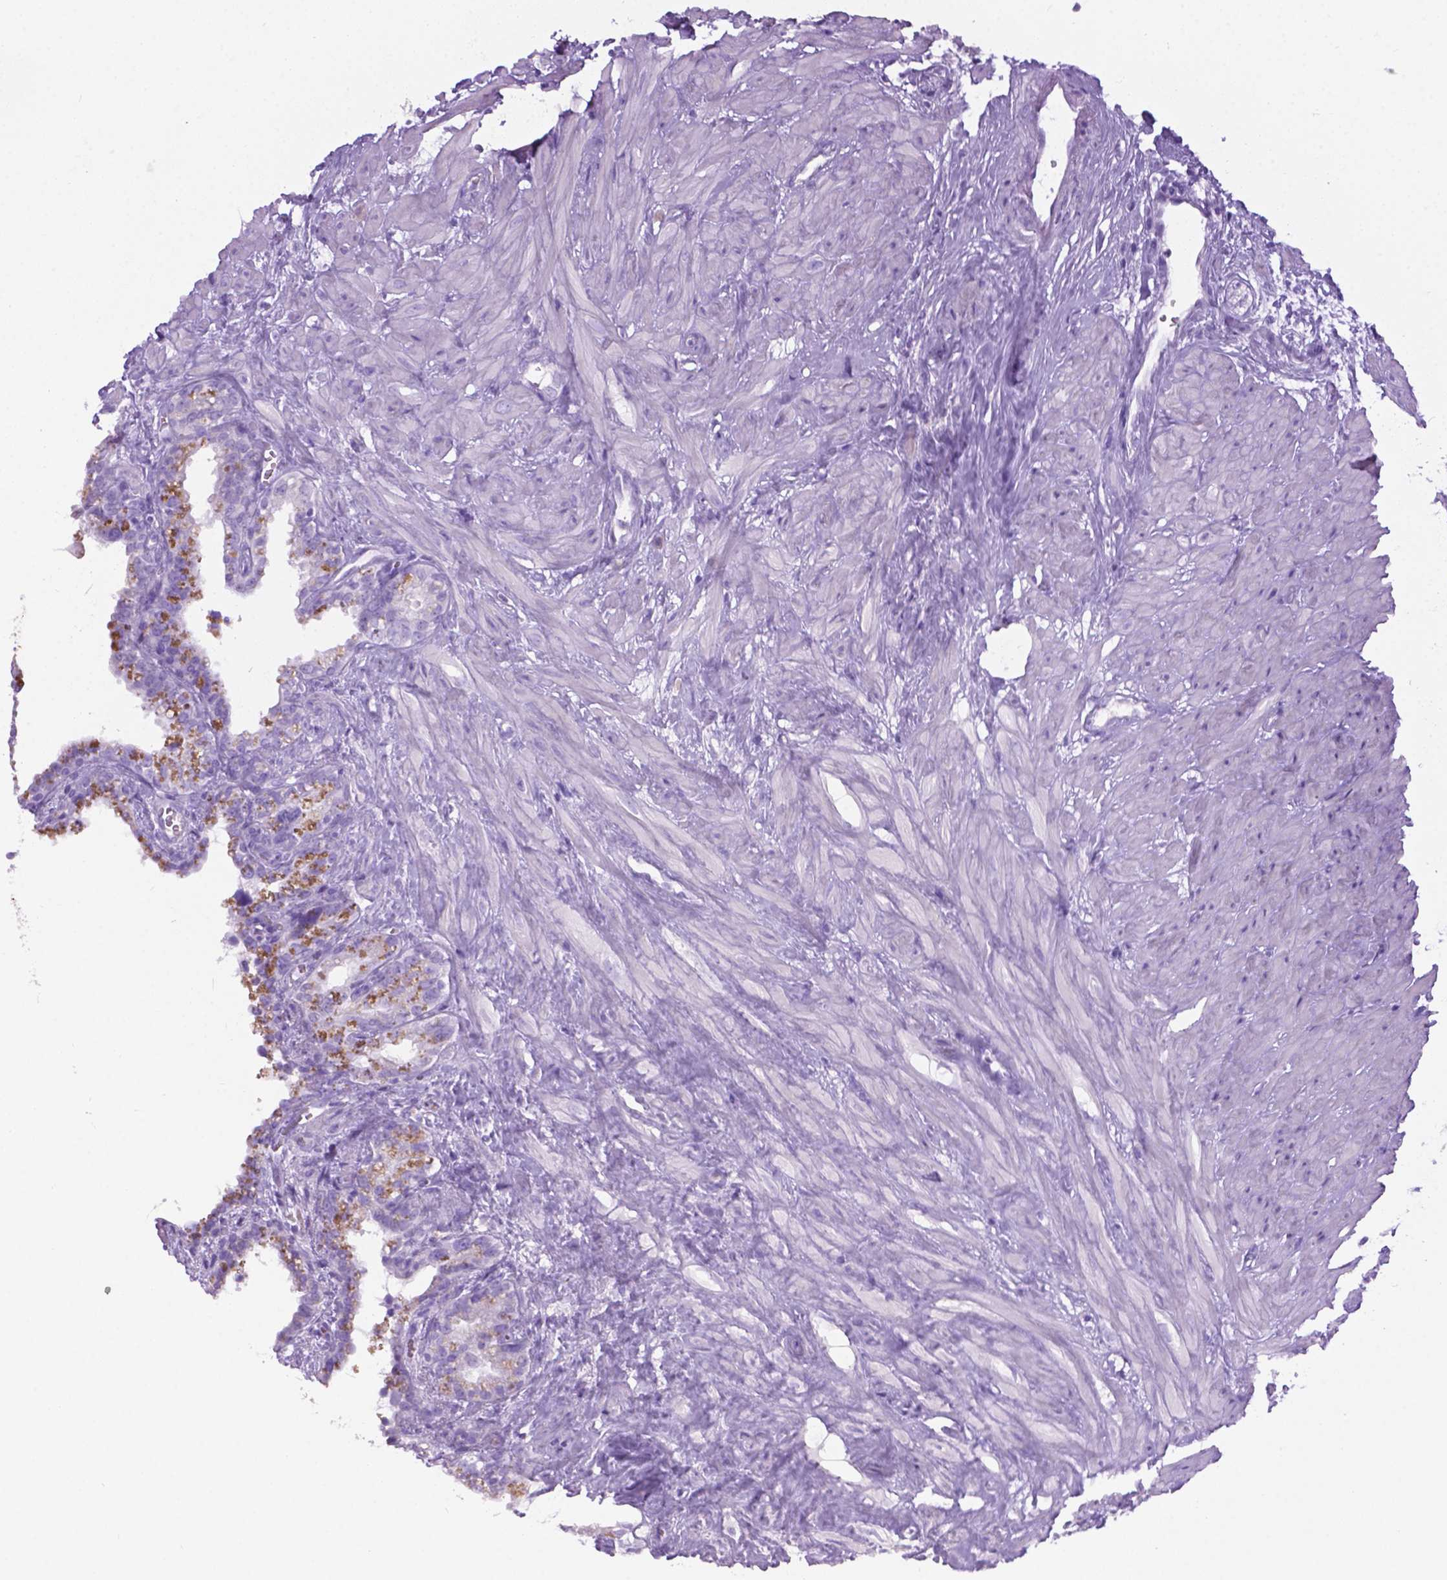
{"staining": {"intensity": "negative", "quantity": "none", "location": "none"}, "tissue": "seminal vesicle", "cell_type": "Glandular cells", "image_type": "normal", "snomed": [{"axis": "morphology", "description": "Normal tissue, NOS"}, {"axis": "morphology", "description": "Urothelial carcinoma, NOS"}, {"axis": "topography", "description": "Urinary bladder"}, {"axis": "topography", "description": "Seminal veicle"}], "caption": "A micrograph of human seminal vesicle is negative for staining in glandular cells. The staining is performed using DAB (3,3'-diaminobenzidine) brown chromogen with nuclei counter-stained in using hematoxylin.", "gene": "LELP1", "patient": {"sex": "male", "age": 76}}